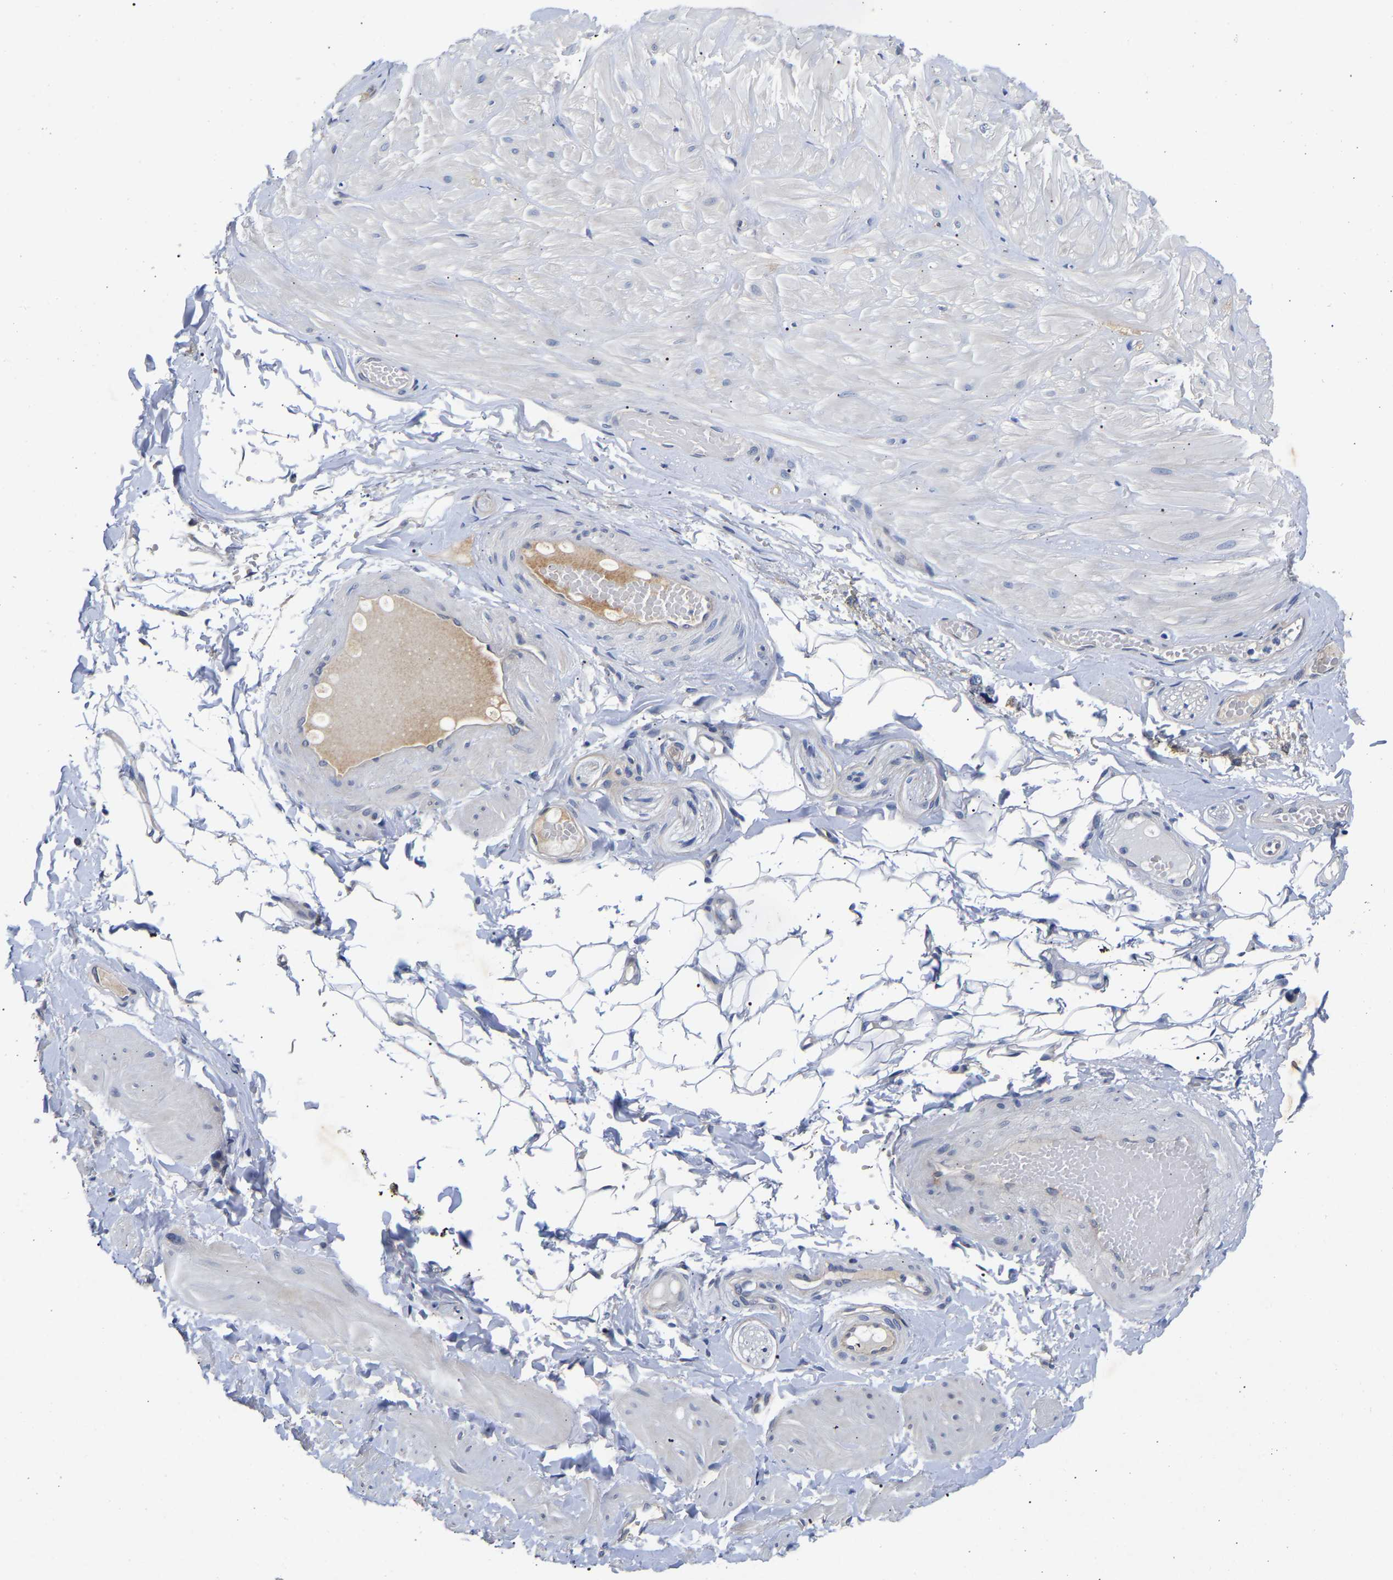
{"staining": {"intensity": "negative", "quantity": "none", "location": "none"}, "tissue": "adipose tissue", "cell_type": "Adipocytes", "image_type": "normal", "snomed": [{"axis": "morphology", "description": "Normal tissue, NOS"}, {"axis": "topography", "description": "Adipose tissue"}, {"axis": "topography", "description": "Vascular tissue"}, {"axis": "topography", "description": "Peripheral nerve tissue"}], "caption": "A photomicrograph of human adipose tissue is negative for staining in adipocytes. The staining is performed using DAB brown chromogen with nuclei counter-stained in using hematoxylin.", "gene": "CCDC6", "patient": {"sex": "male", "age": 25}}